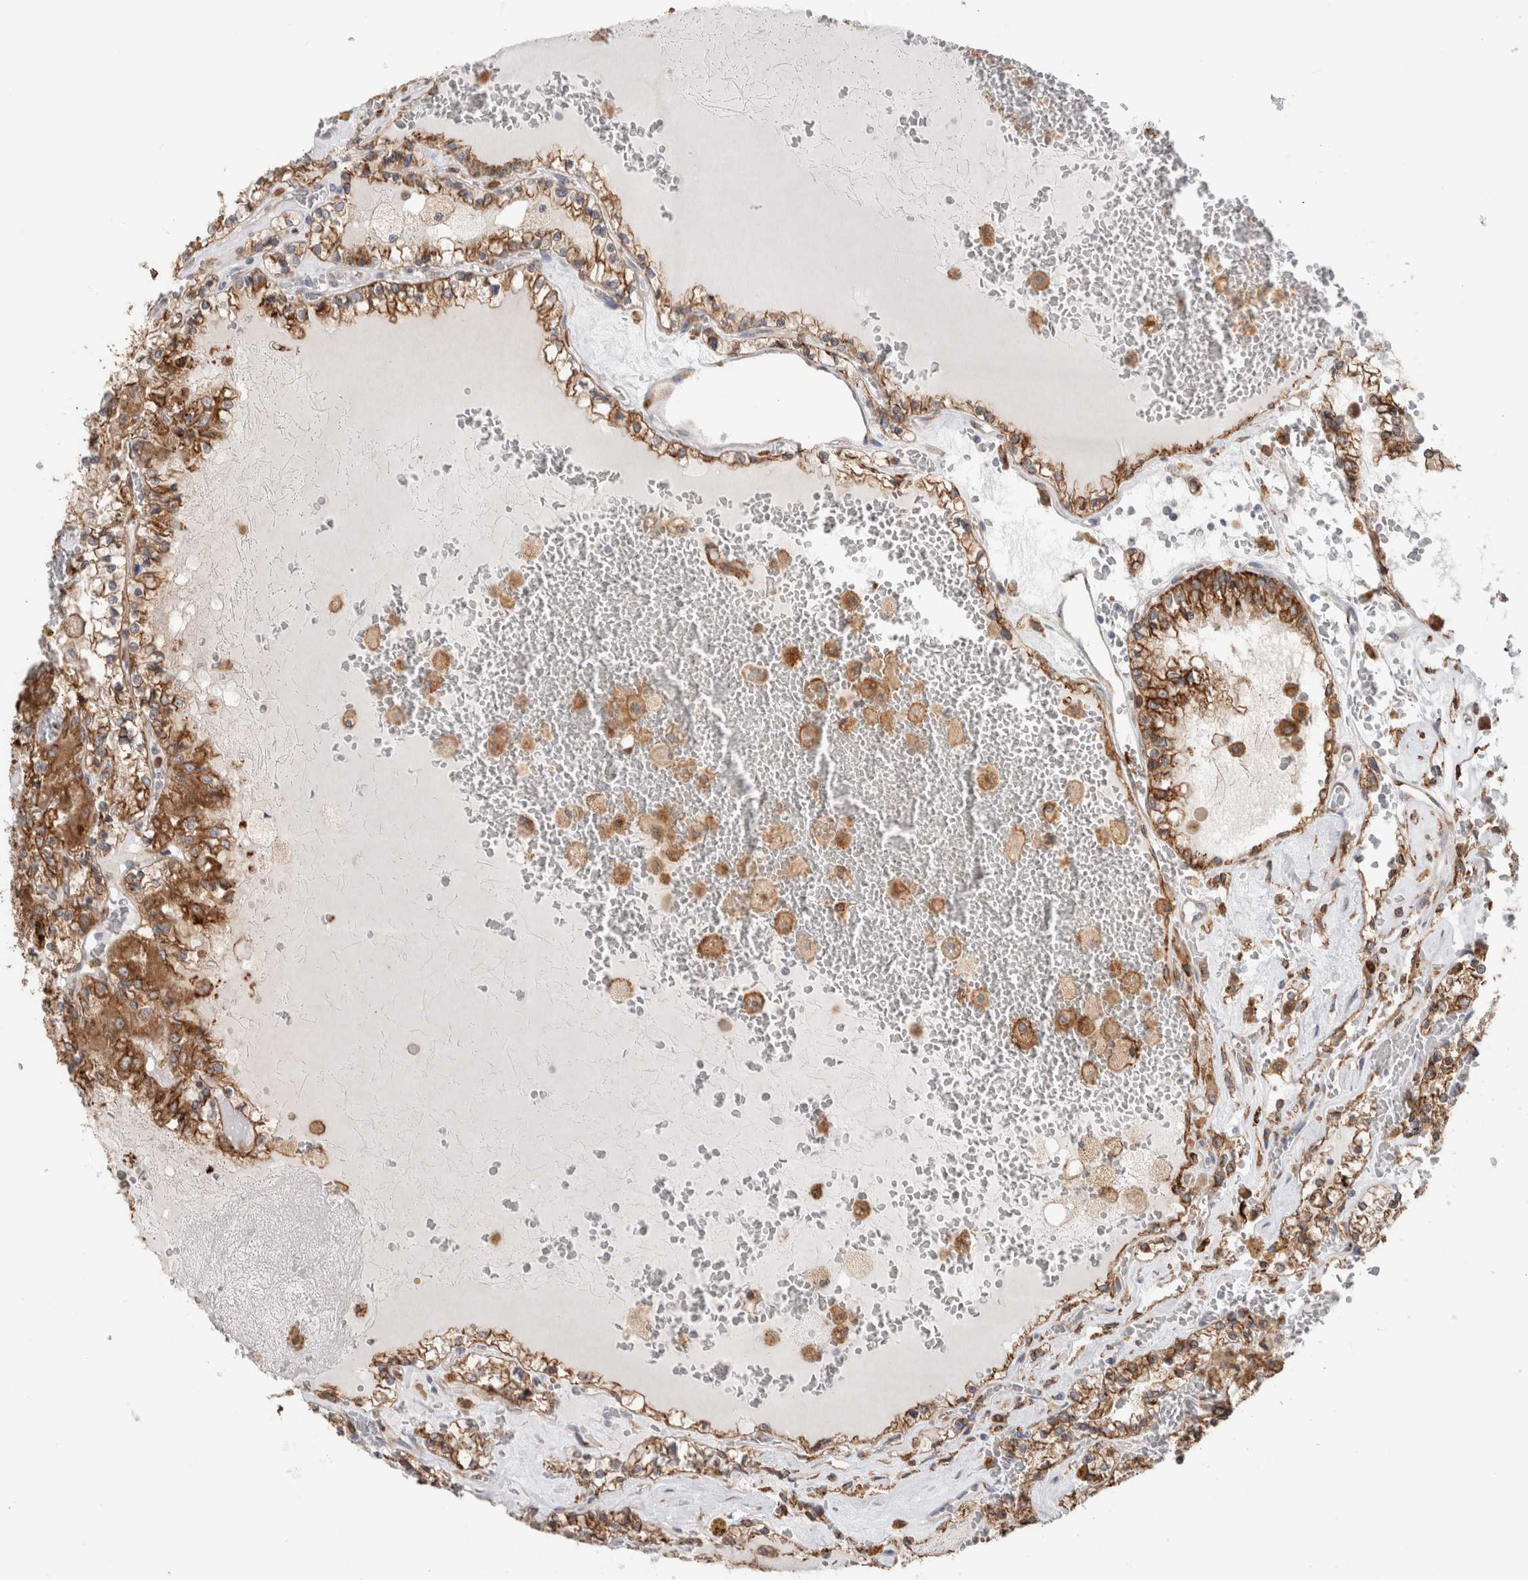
{"staining": {"intensity": "moderate", "quantity": ">75%", "location": "cytoplasmic/membranous"}, "tissue": "renal cancer", "cell_type": "Tumor cells", "image_type": "cancer", "snomed": [{"axis": "morphology", "description": "Adenocarcinoma, NOS"}, {"axis": "topography", "description": "Kidney"}], "caption": "High-magnification brightfield microscopy of renal cancer stained with DAB (brown) and counterstained with hematoxylin (blue). tumor cells exhibit moderate cytoplasmic/membranous expression is identified in about>75% of cells.", "gene": "P4HA1", "patient": {"sex": "female", "age": 56}}